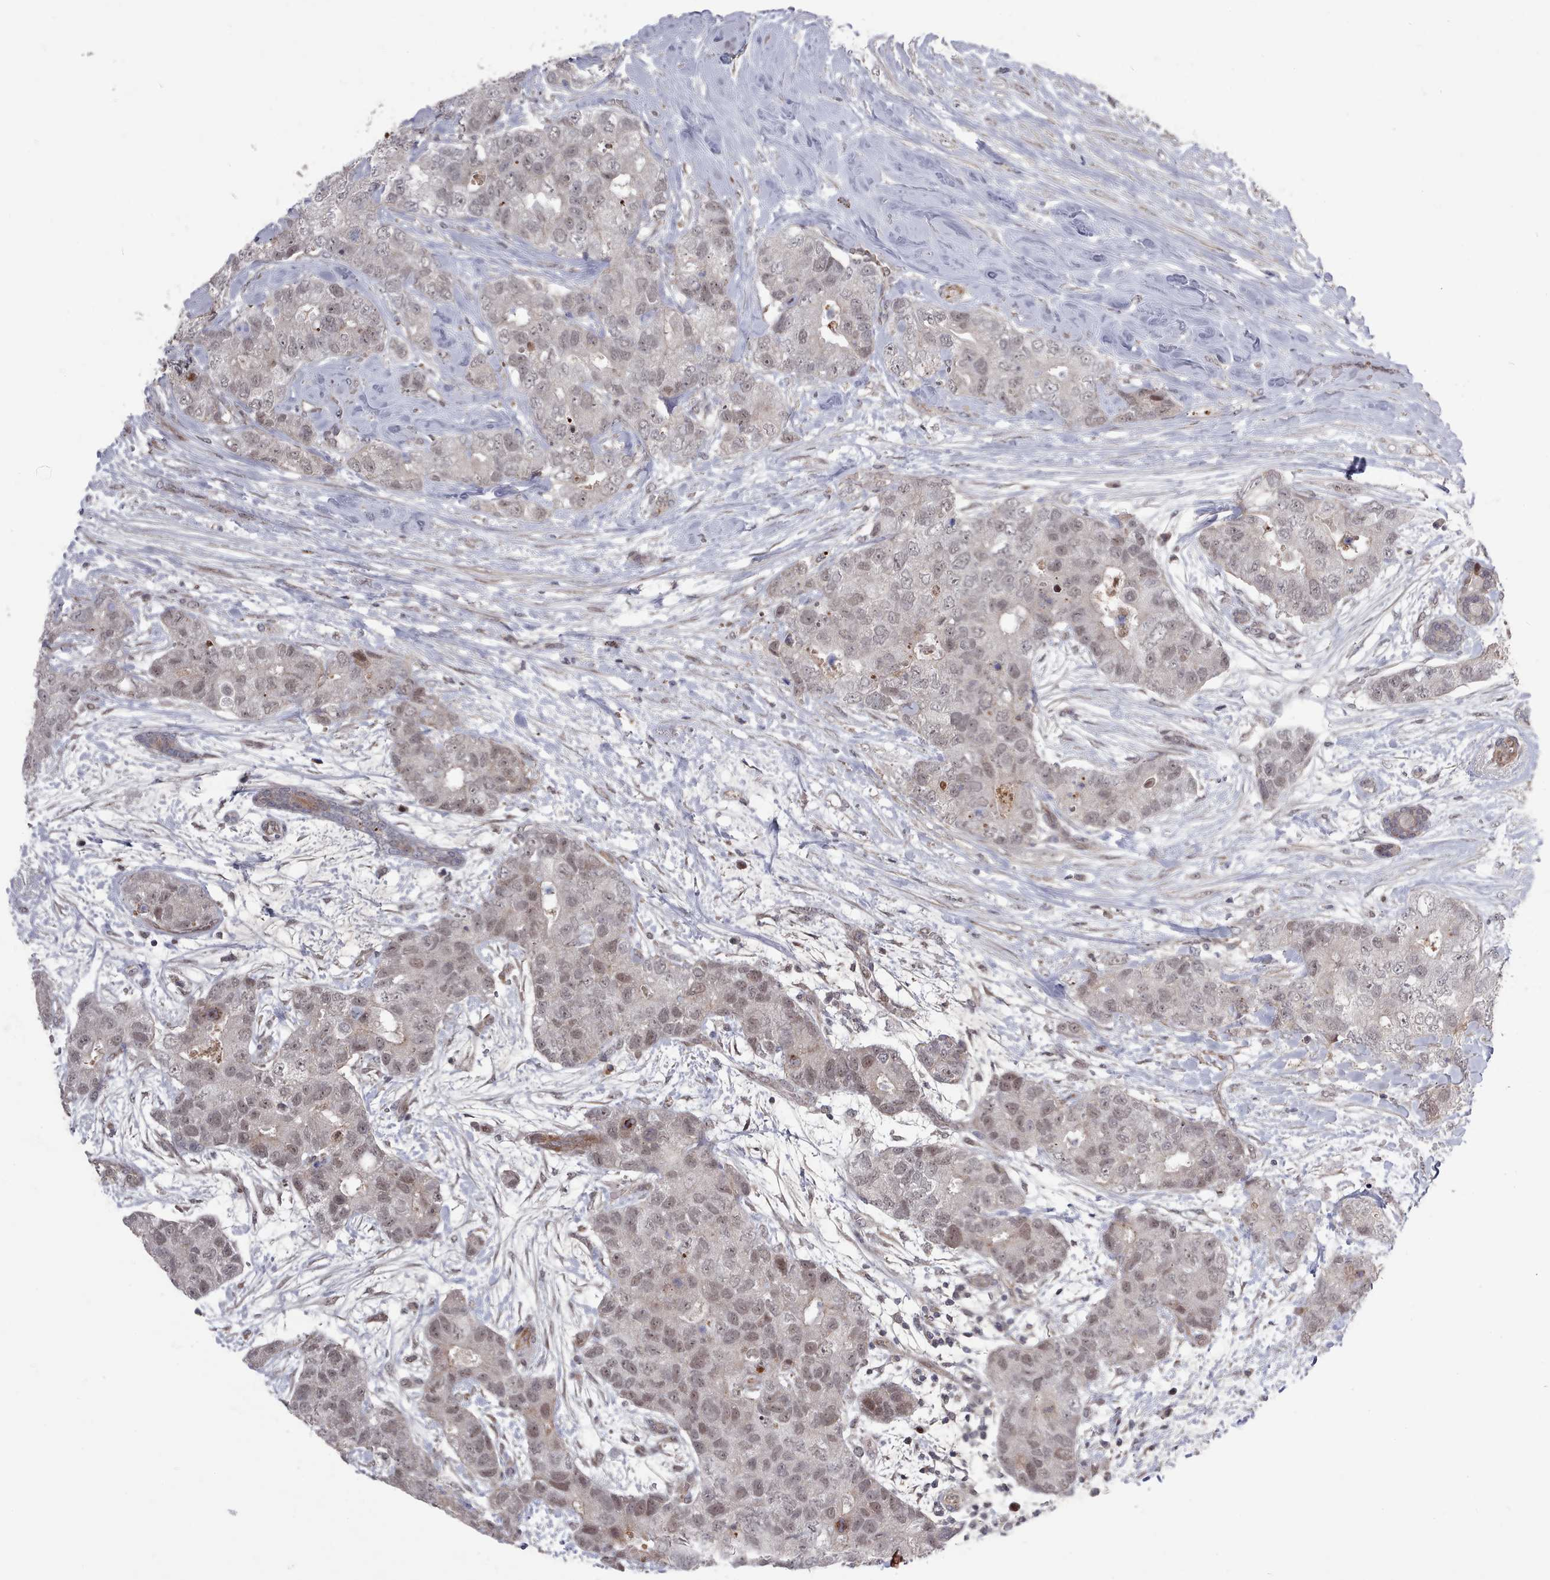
{"staining": {"intensity": "weak", "quantity": ">75%", "location": "nuclear"}, "tissue": "breast cancer", "cell_type": "Tumor cells", "image_type": "cancer", "snomed": [{"axis": "morphology", "description": "Duct carcinoma"}, {"axis": "topography", "description": "Breast"}], "caption": "Breast cancer stained for a protein demonstrates weak nuclear positivity in tumor cells. (Brightfield microscopy of DAB IHC at high magnification).", "gene": "CPSF4", "patient": {"sex": "female", "age": 62}}